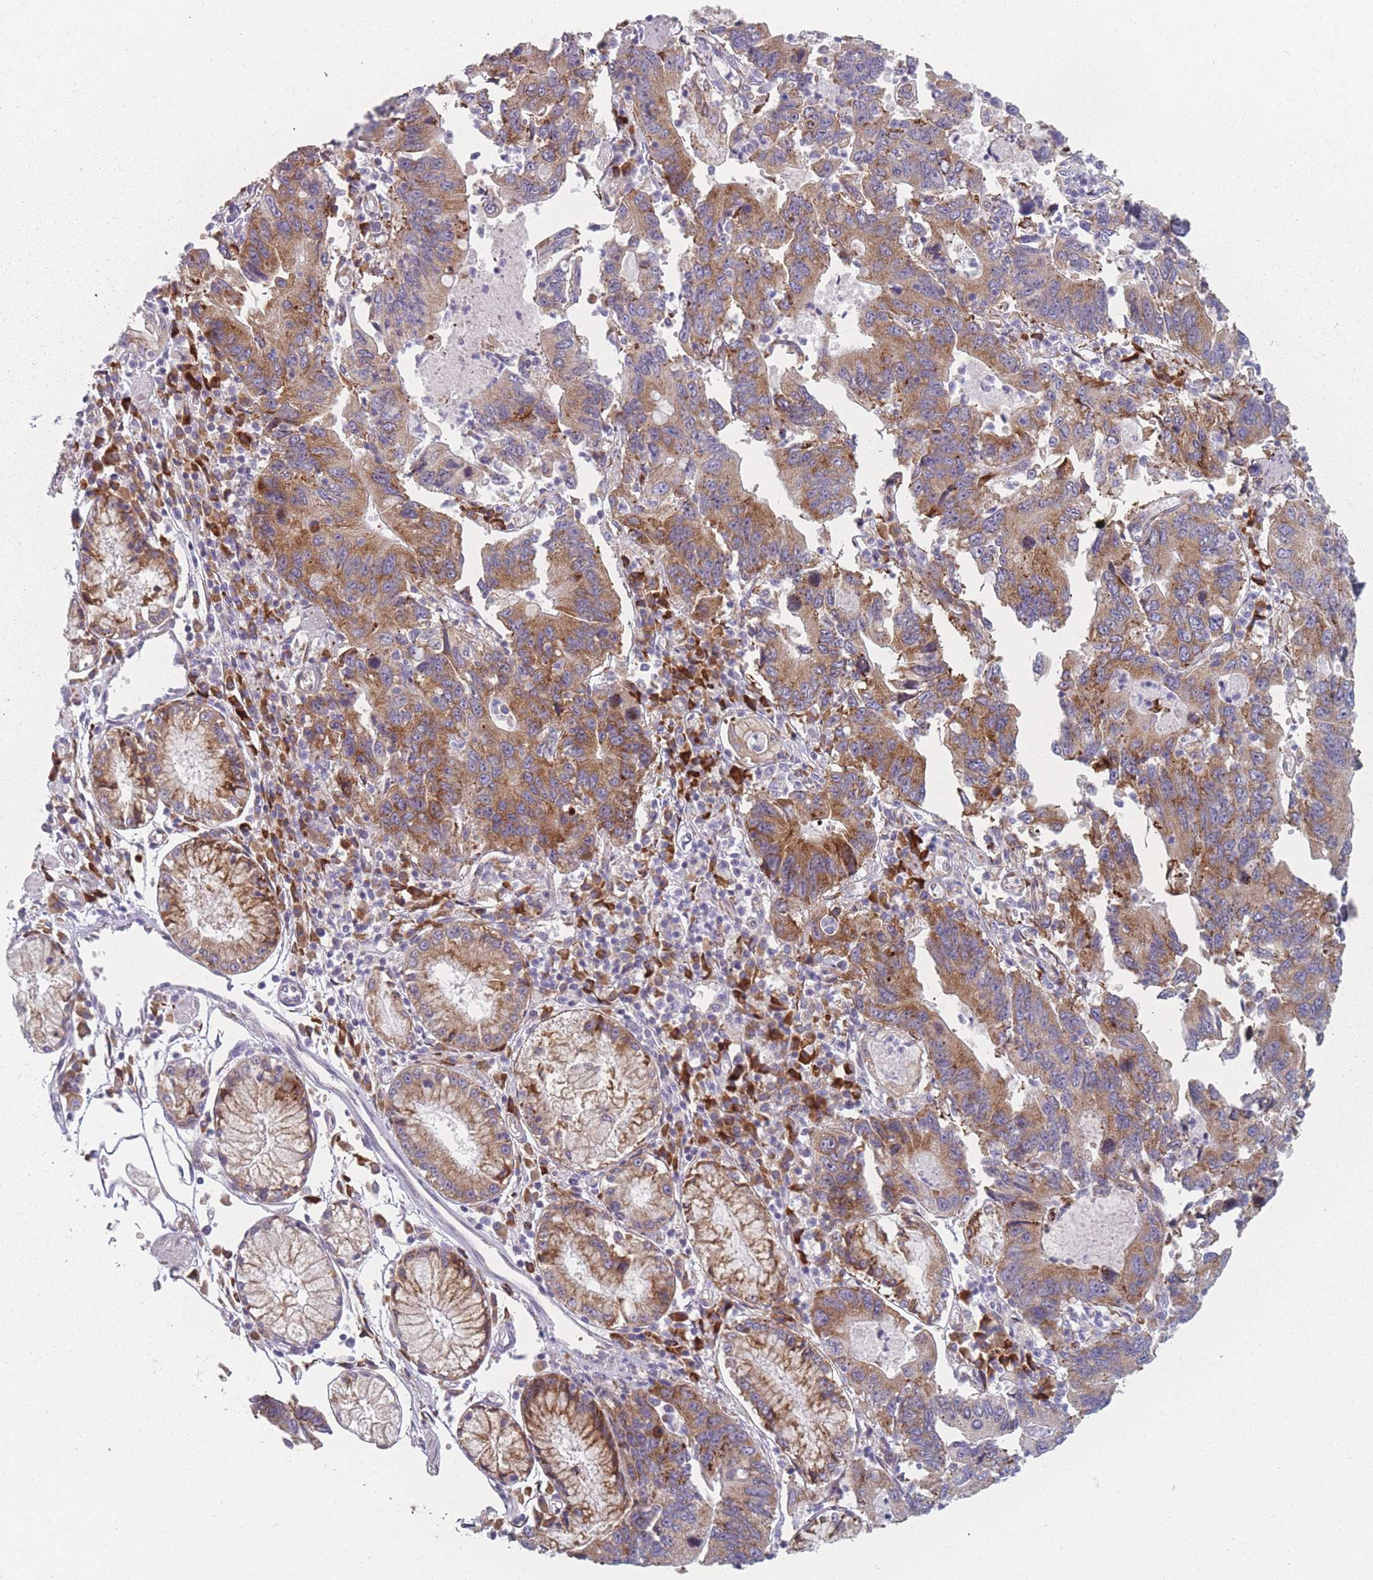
{"staining": {"intensity": "moderate", "quantity": ">75%", "location": "cytoplasmic/membranous"}, "tissue": "stomach cancer", "cell_type": "Tumor cells", "image_type": "cancer", "snomed": [{"axis": "morphology", "description": "Adenocarcinoma, NOS"}, {"axis": "topography", "description": "Stomach"}], "caption": "This is a photomicrograph of IHC staining of stomach cancer (adenocarcinoma), which shows moderate positivity in the cytoplasmic/membranous of tumor cells.", "gene": "CACNG5", "patient": {"sex": "male", "age": 59}}